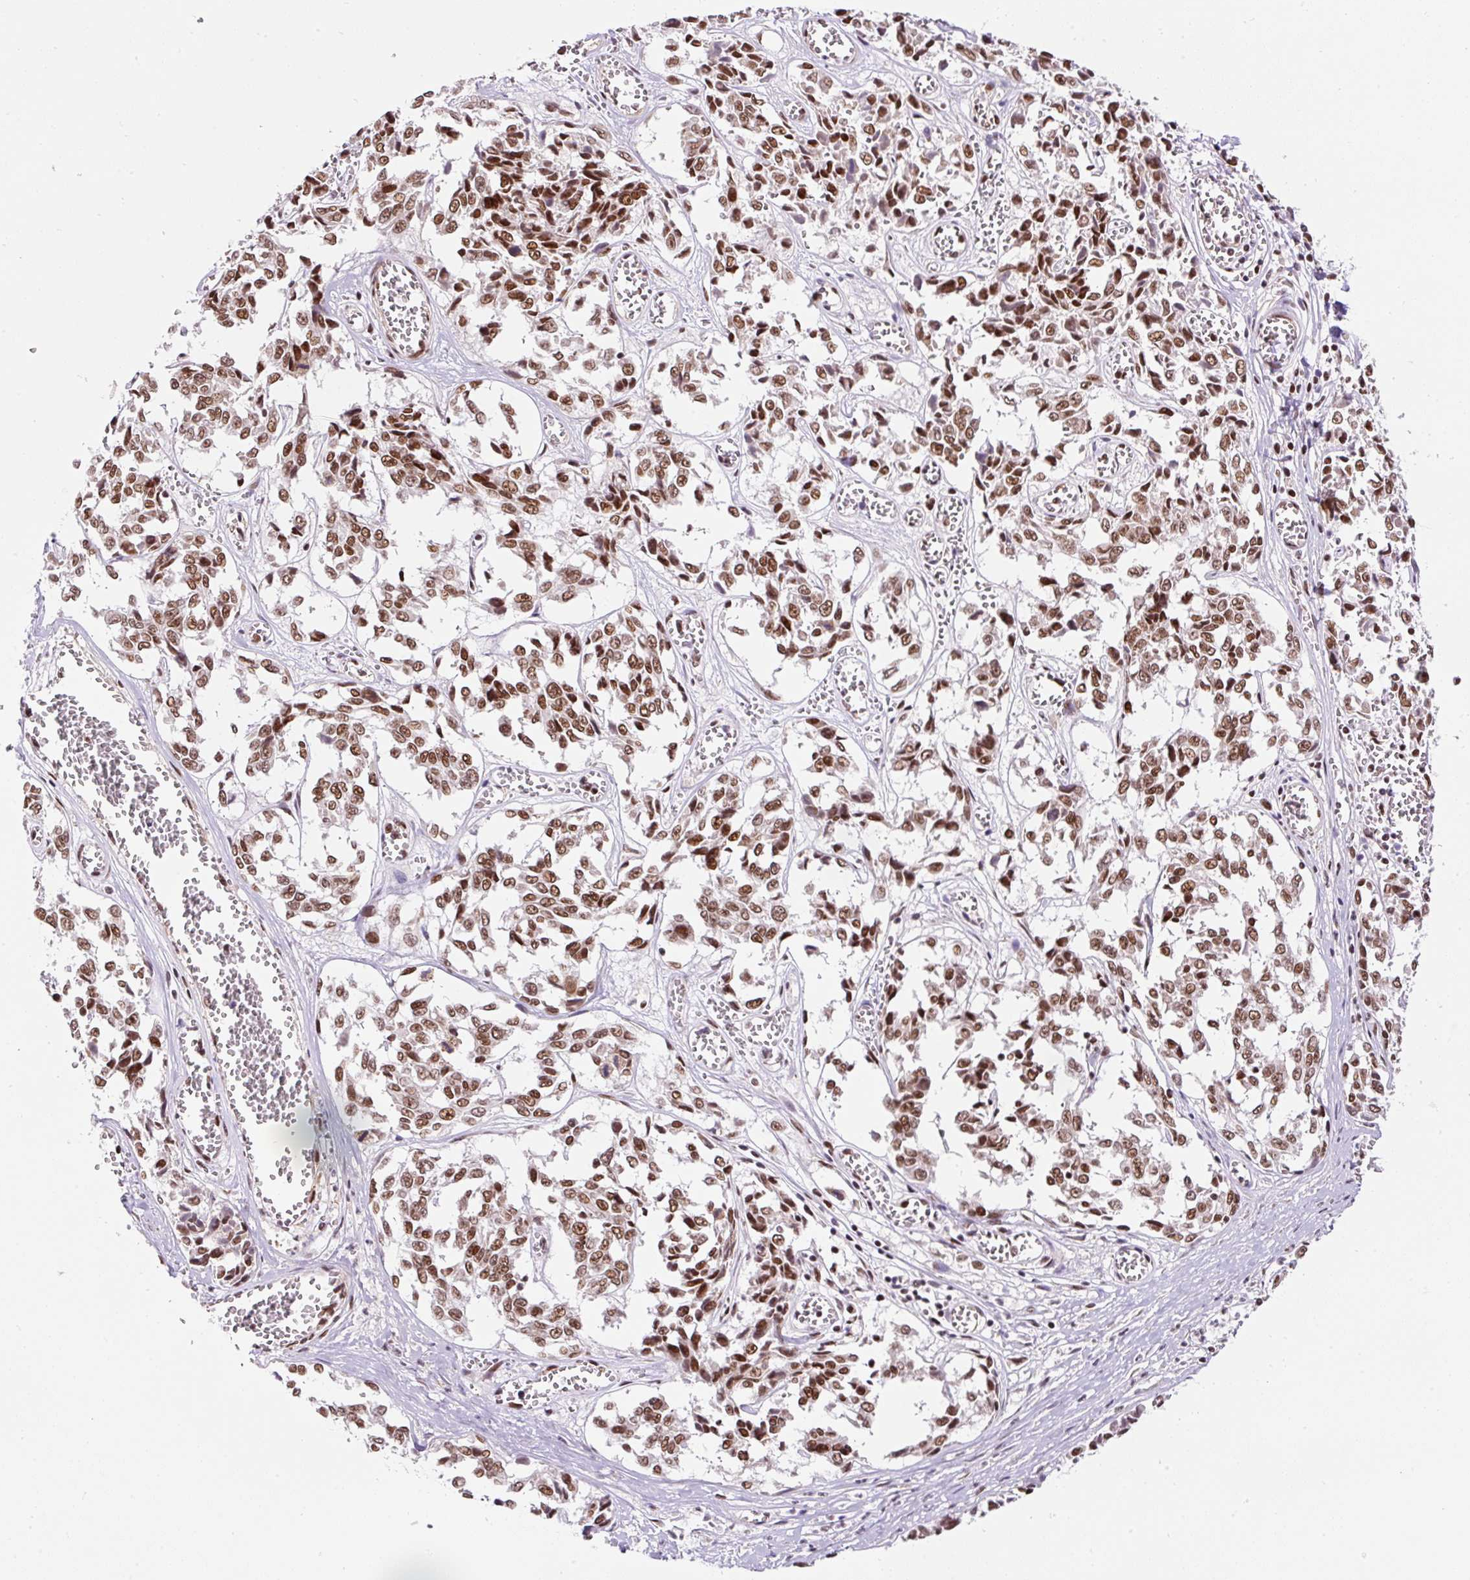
{"staining": {"intensity": "strong", "quantity": ">75%", "location": "nuclear"}, "tissue": "melanoma", "cell_type": "Tumor cells", "image_type": "cancer", "snomed": [{"axis": "morphology", "description": "Malignant melanoma, NOS"}, {"axis": "topography", "description": "Skin"}], "caption": "The image exhibits a brown stain indicating the presence of a protein in the nuclear of tumor cells in melanoma.", "gene": "HNRNPC", "patient": {"sex": "female", "age": 64}}